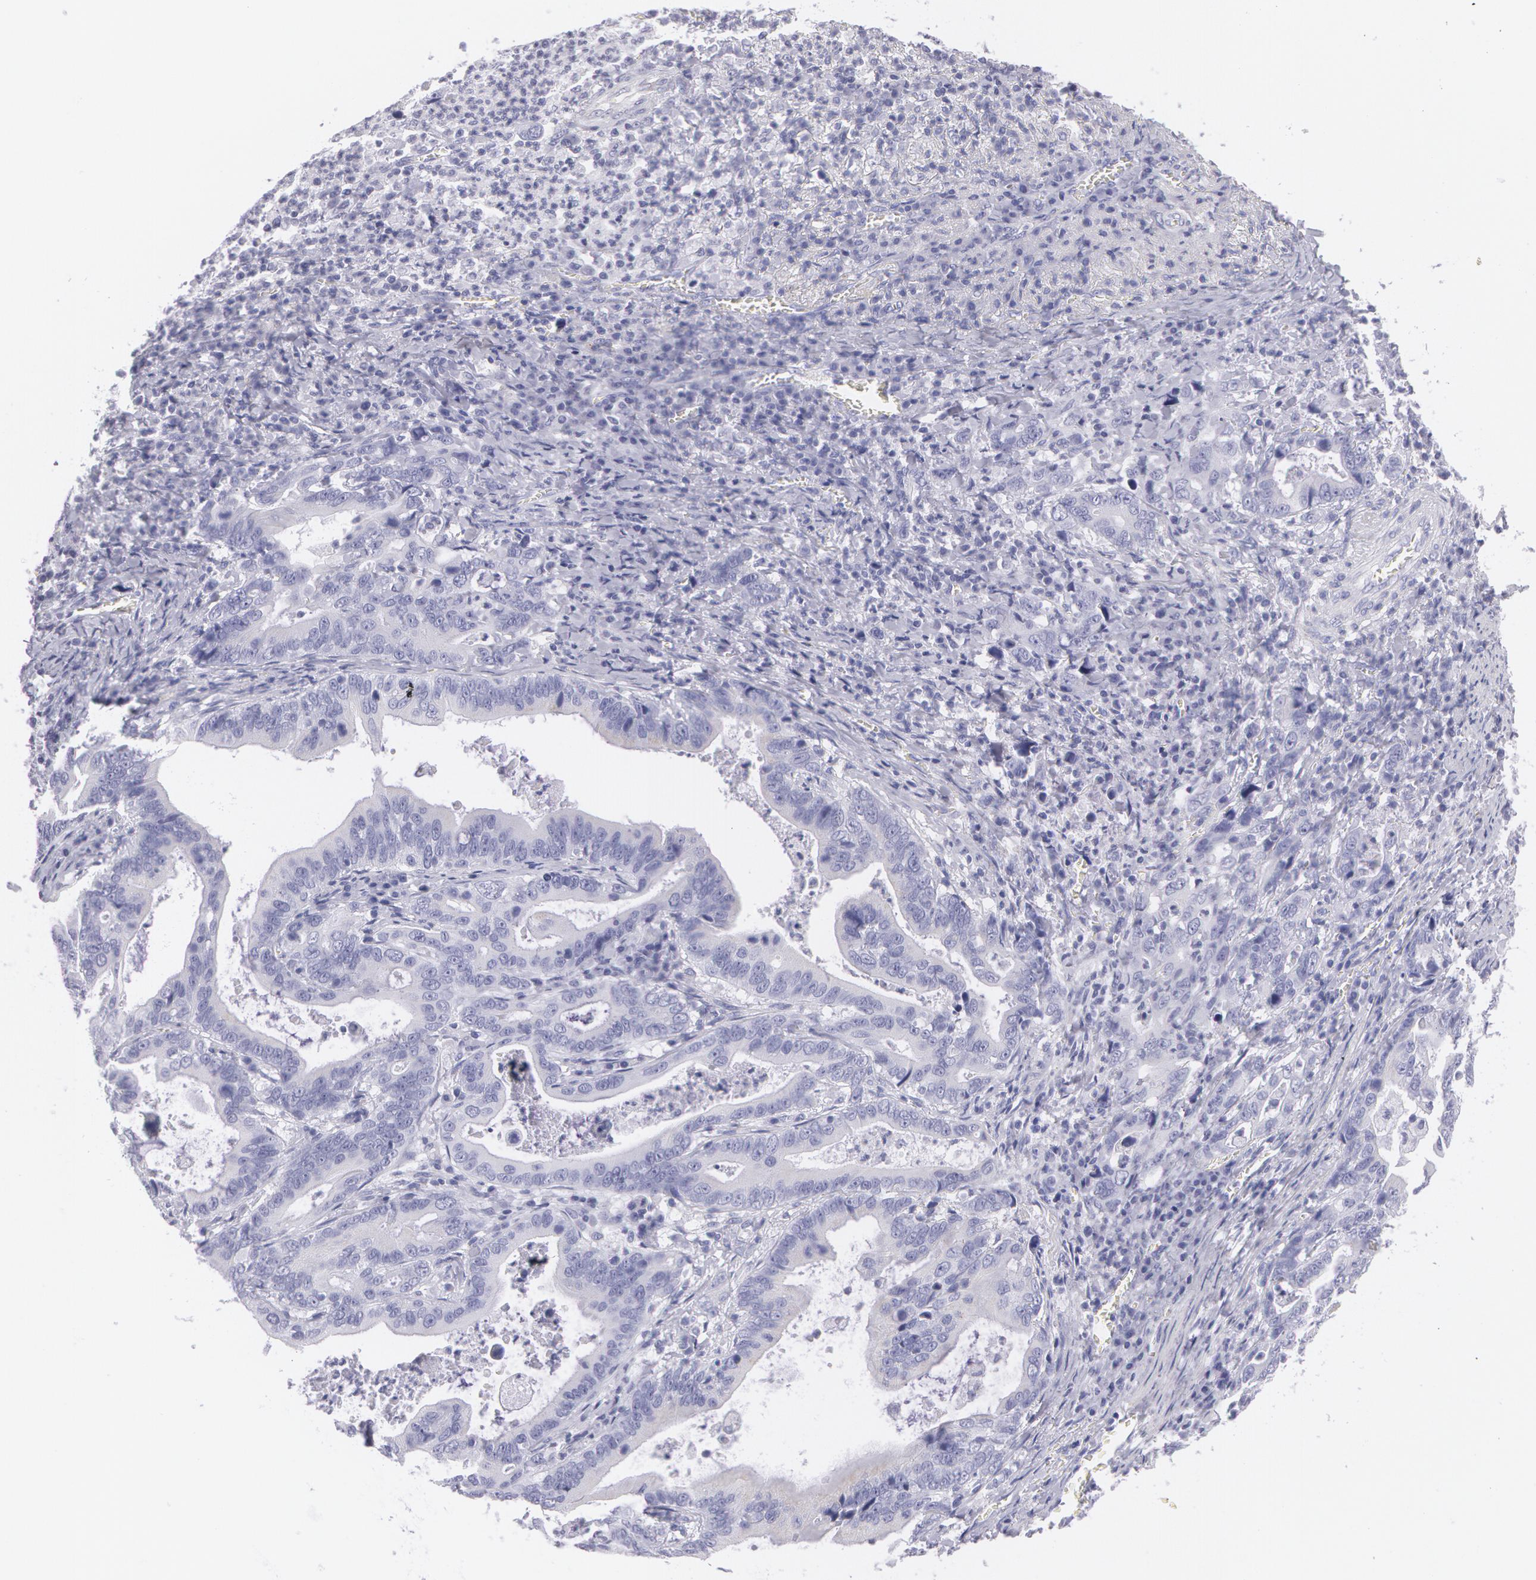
{"staining": {"intensity": "negative", "quantity": "none", "location": "none"}, "tissue": "stomach cancer", "cell_type": "Tumor cells", "image_type": "cancer", "snomed": [{"axis": "morphology", "description": "Adenocarcinoma, NOS"}, {"axis": "topography", "description": "Stomach, upper"}], "caption": "An IHC photomicrograph of adenocarcinoma (stomach) is shown. There is no staining in tumor cells of adenocarcinoma (stomach).", "gene": "AMACR", "patient": {"sex": "male", "age": 63}}